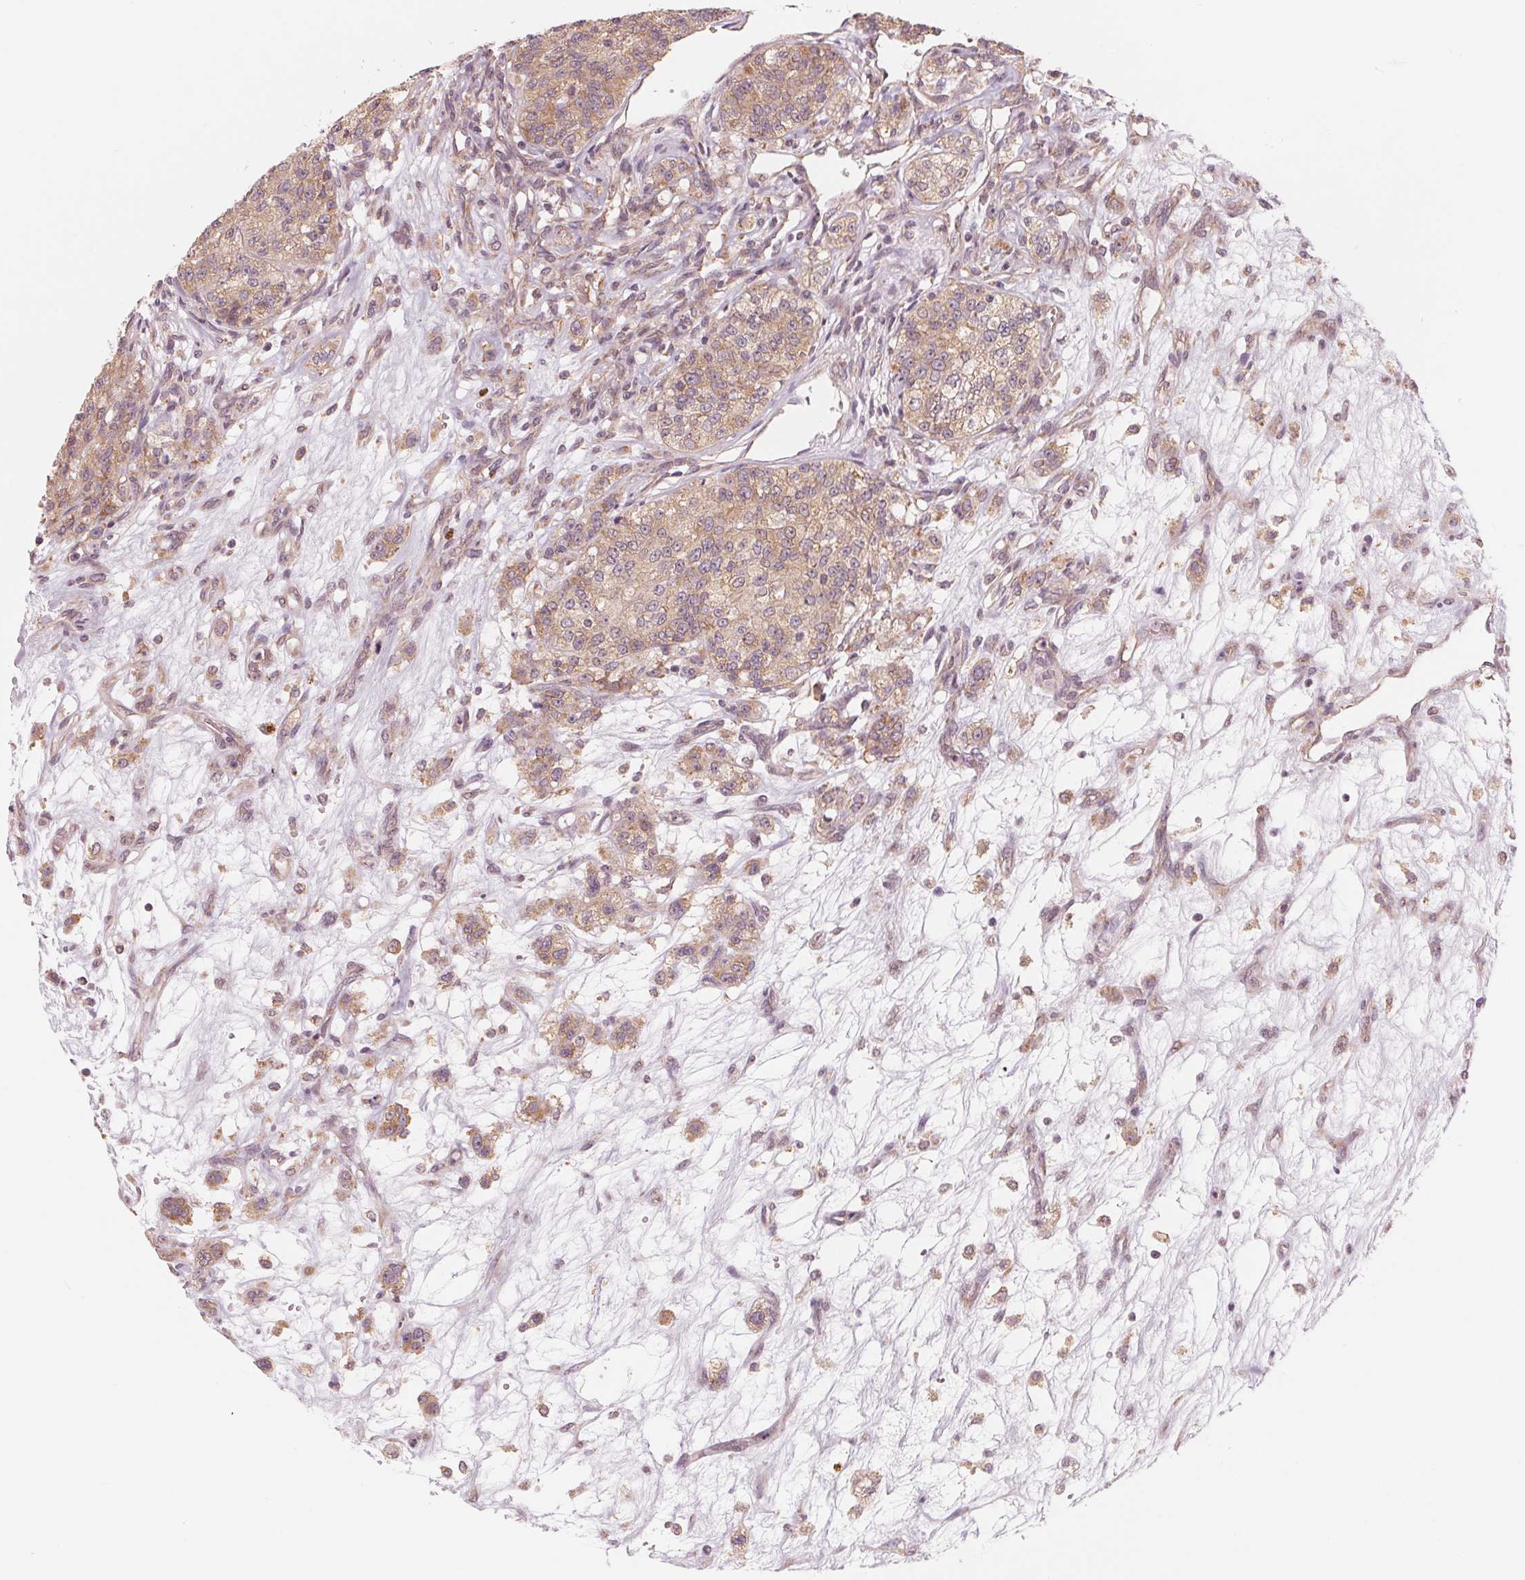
{"staining": {"intensity": "weak", "quantity": ">75%", "location": "cytoplasmic/membranous"}, "tissue": "renal cancer", "cell_type": "Tumor cells", "image_type": "cancer", "snomed": [{"axis": "morphology", "description": "Adenocarcinoma, NOS"}, {"axis": "topography", "description": "Kidney"}], "caption": "Brown immunohistochemical staining in renal cancer demonstrates weak cytoplasmic/membranous positivity in approximately >75% of tumor cells.", "gene": "GIGYF2", "patient": {"sex": "female", "age": 63}}